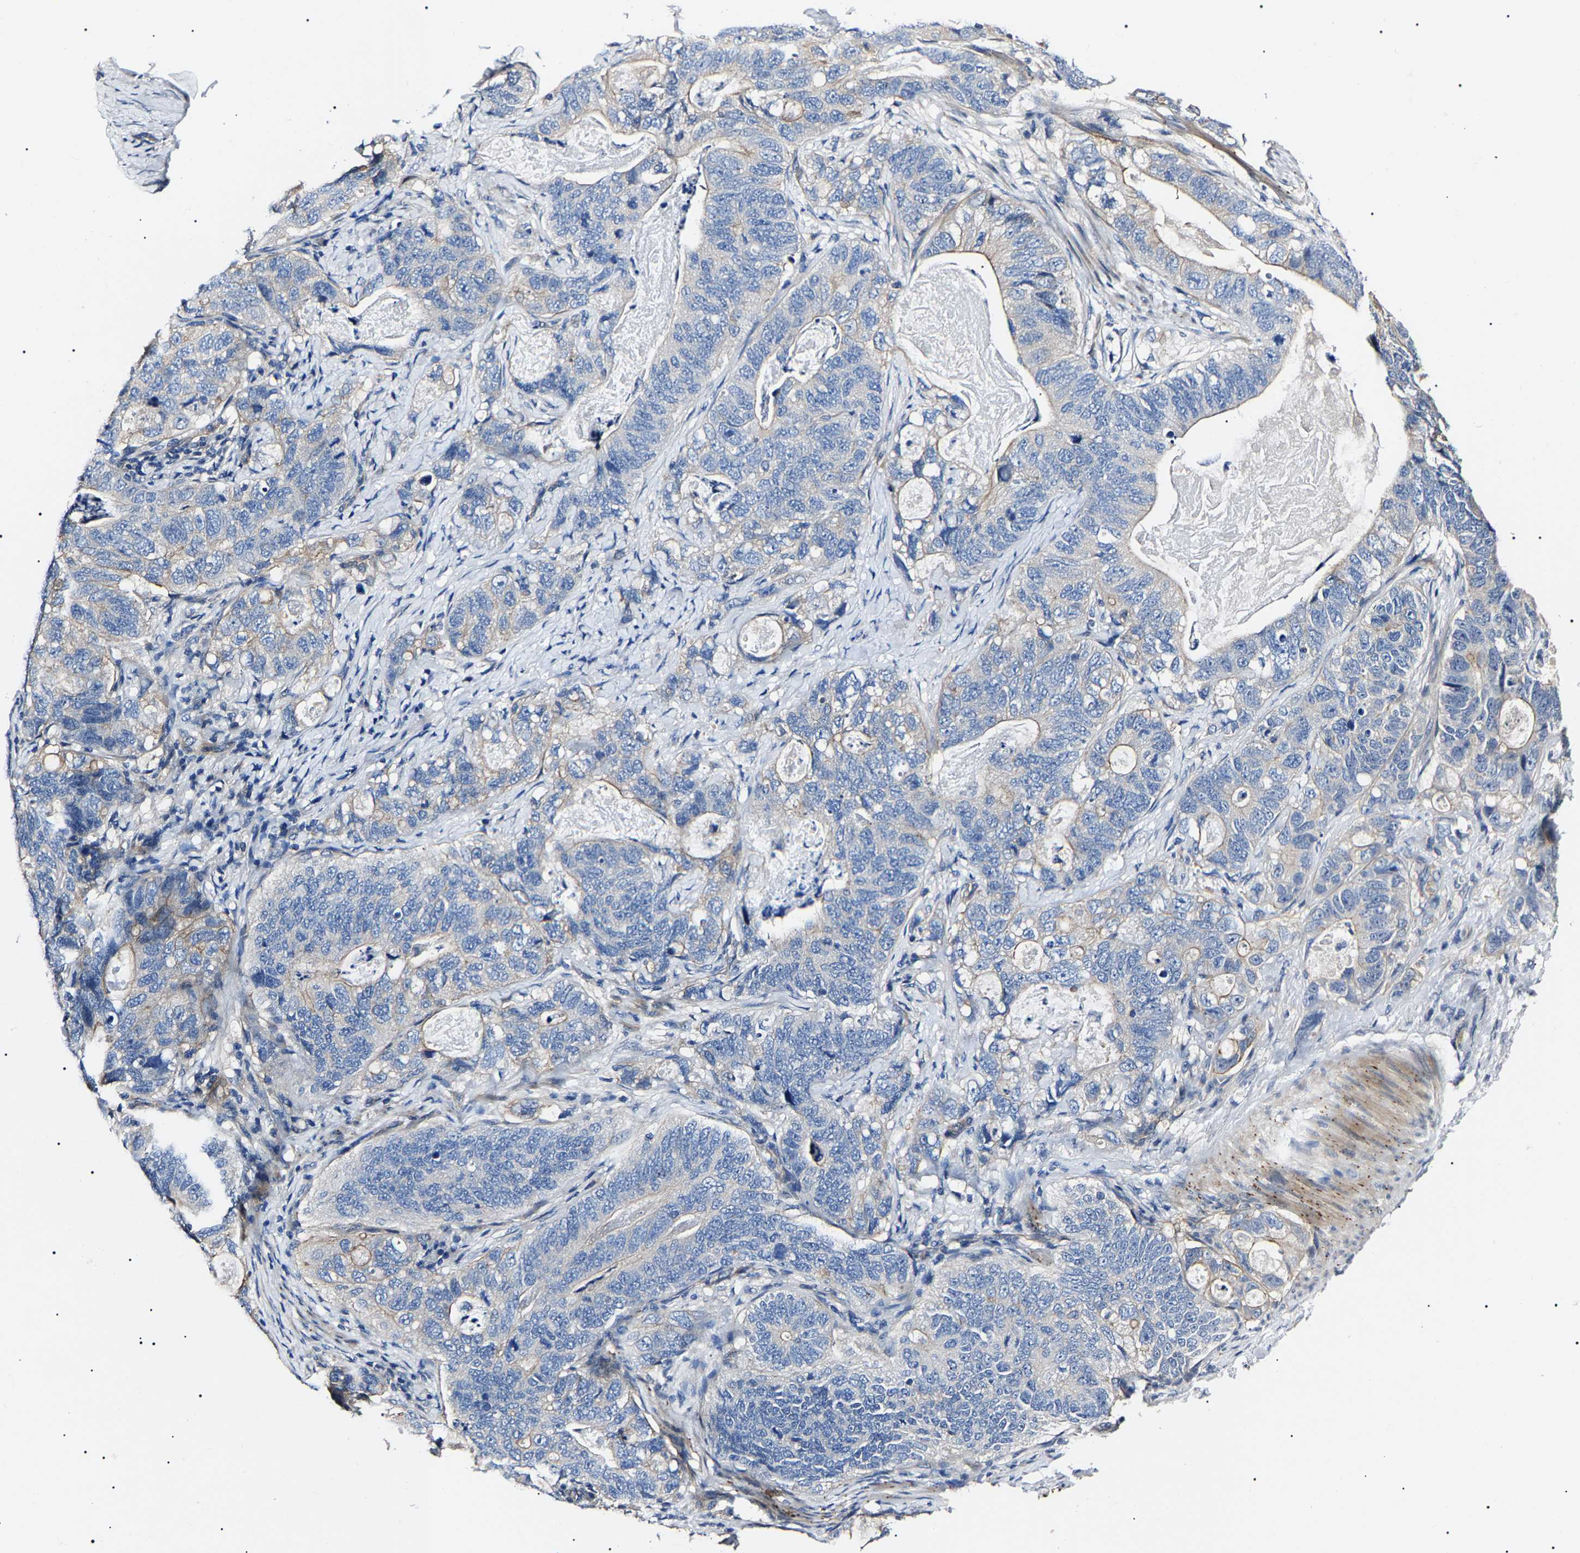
{"staining": {"intensity": "negative", "quantity": "none", "location": "none"}, "tissue": "stomach cancer", "cell_type": "Tumor cells", "image_type": "cancer", "snomed": [{"axis": "morphology", "description": "Normal tissue, NOS"}, {"axis": "morphology", "description": "Adenocarcinoma, NOS"}, {"axis": "topography", "description": "Stomach"}], "caption": "Tumor cells are negative for brown protein staining in adenocarcinoma (stomach). (DAB (3,3'-diaminobenzidine) immunohistochemistry (IHC), high magnification).", "gene": "KLHL42", "patient": {"sex": "female", "age": 89}}